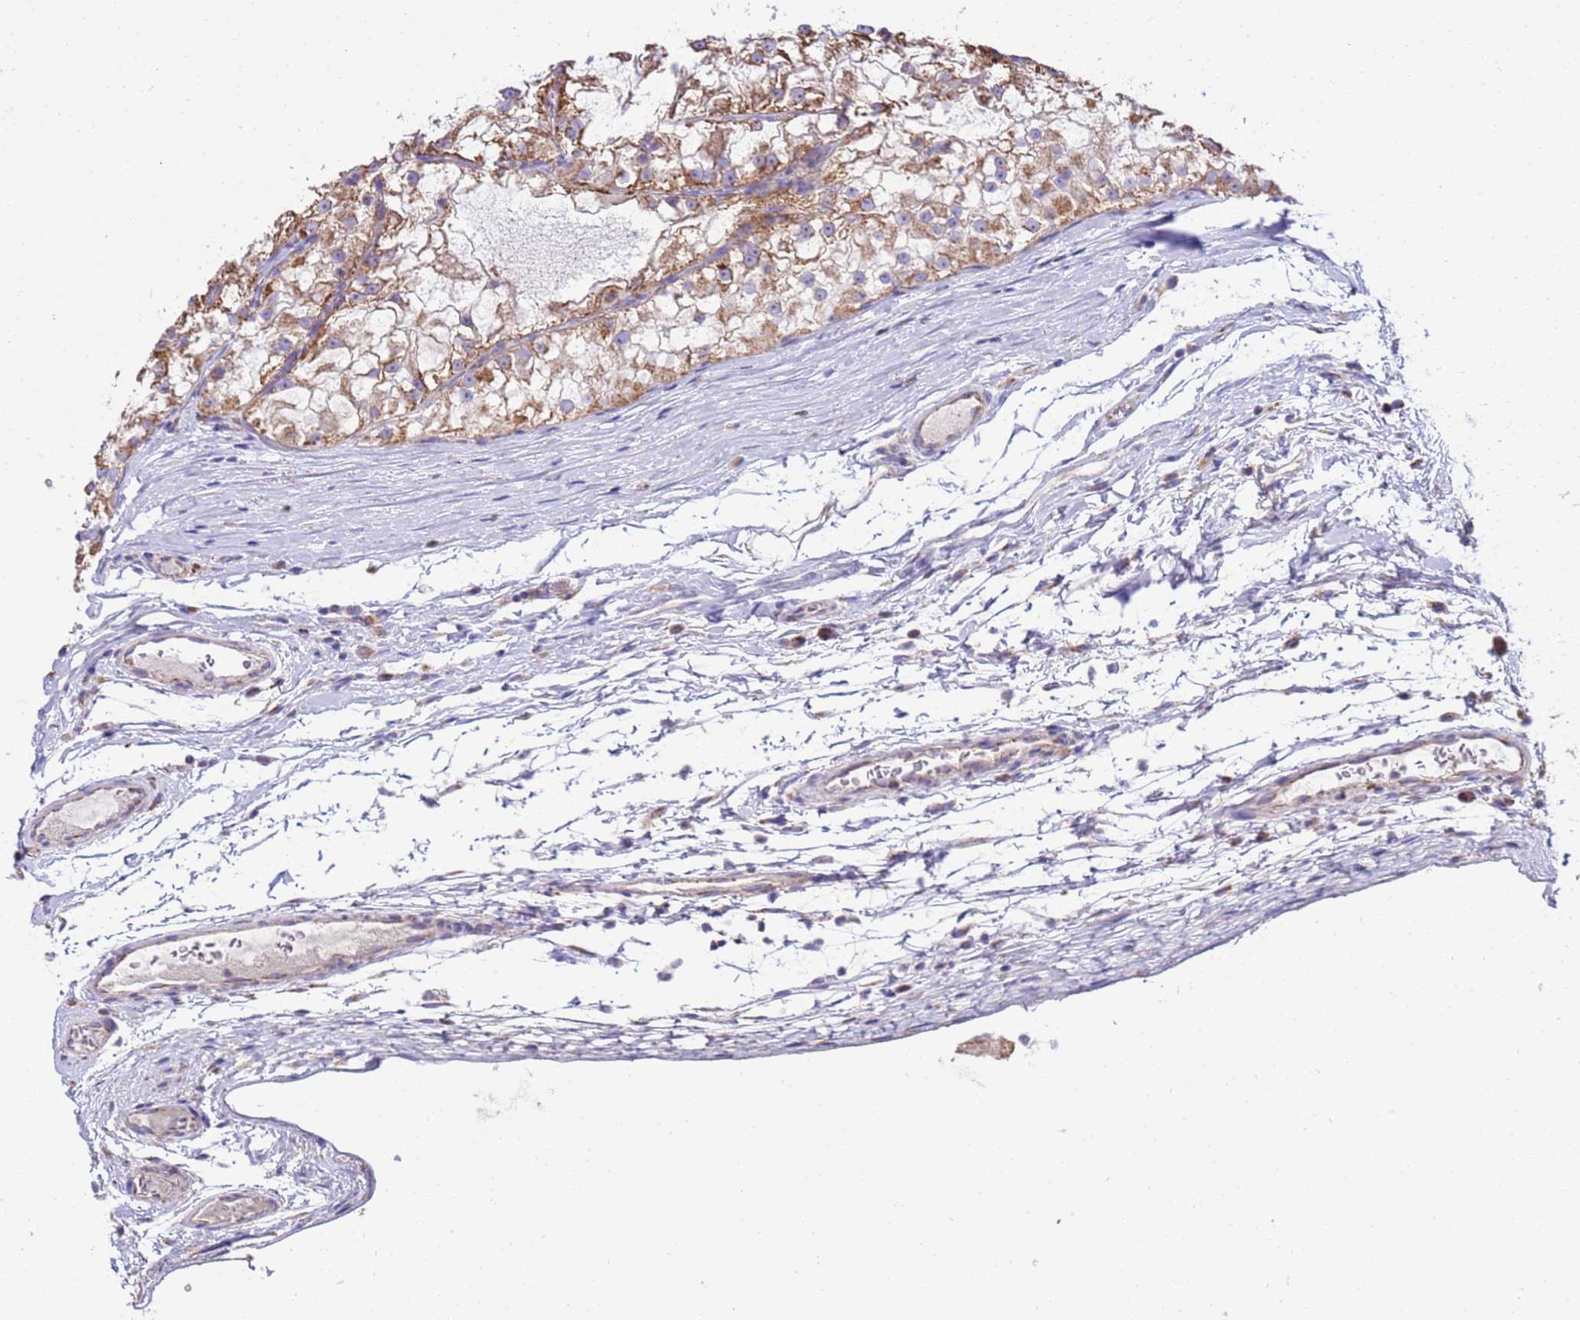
{"staining": {"intensity": "moderate", "quantity": "25%-75%", "location": "cytoplasmic/membranous"}, "tissue": "renal cancer", "cell_type": "Tumor cells", "image_type": "cancer", "snomed": [{"axis": "morphology", "description": "Adenocarcinoma, NOS"}, {"axis": "topography", "description": "Kidney"}], "caption": "Moderate cytoplasmic/membranous protein expression is present in approximately 25%-75% of tumor cells in adenocarcinoma (renal).", "gene": "RNF165", "patient": {"sex": "female", "age": 72}}